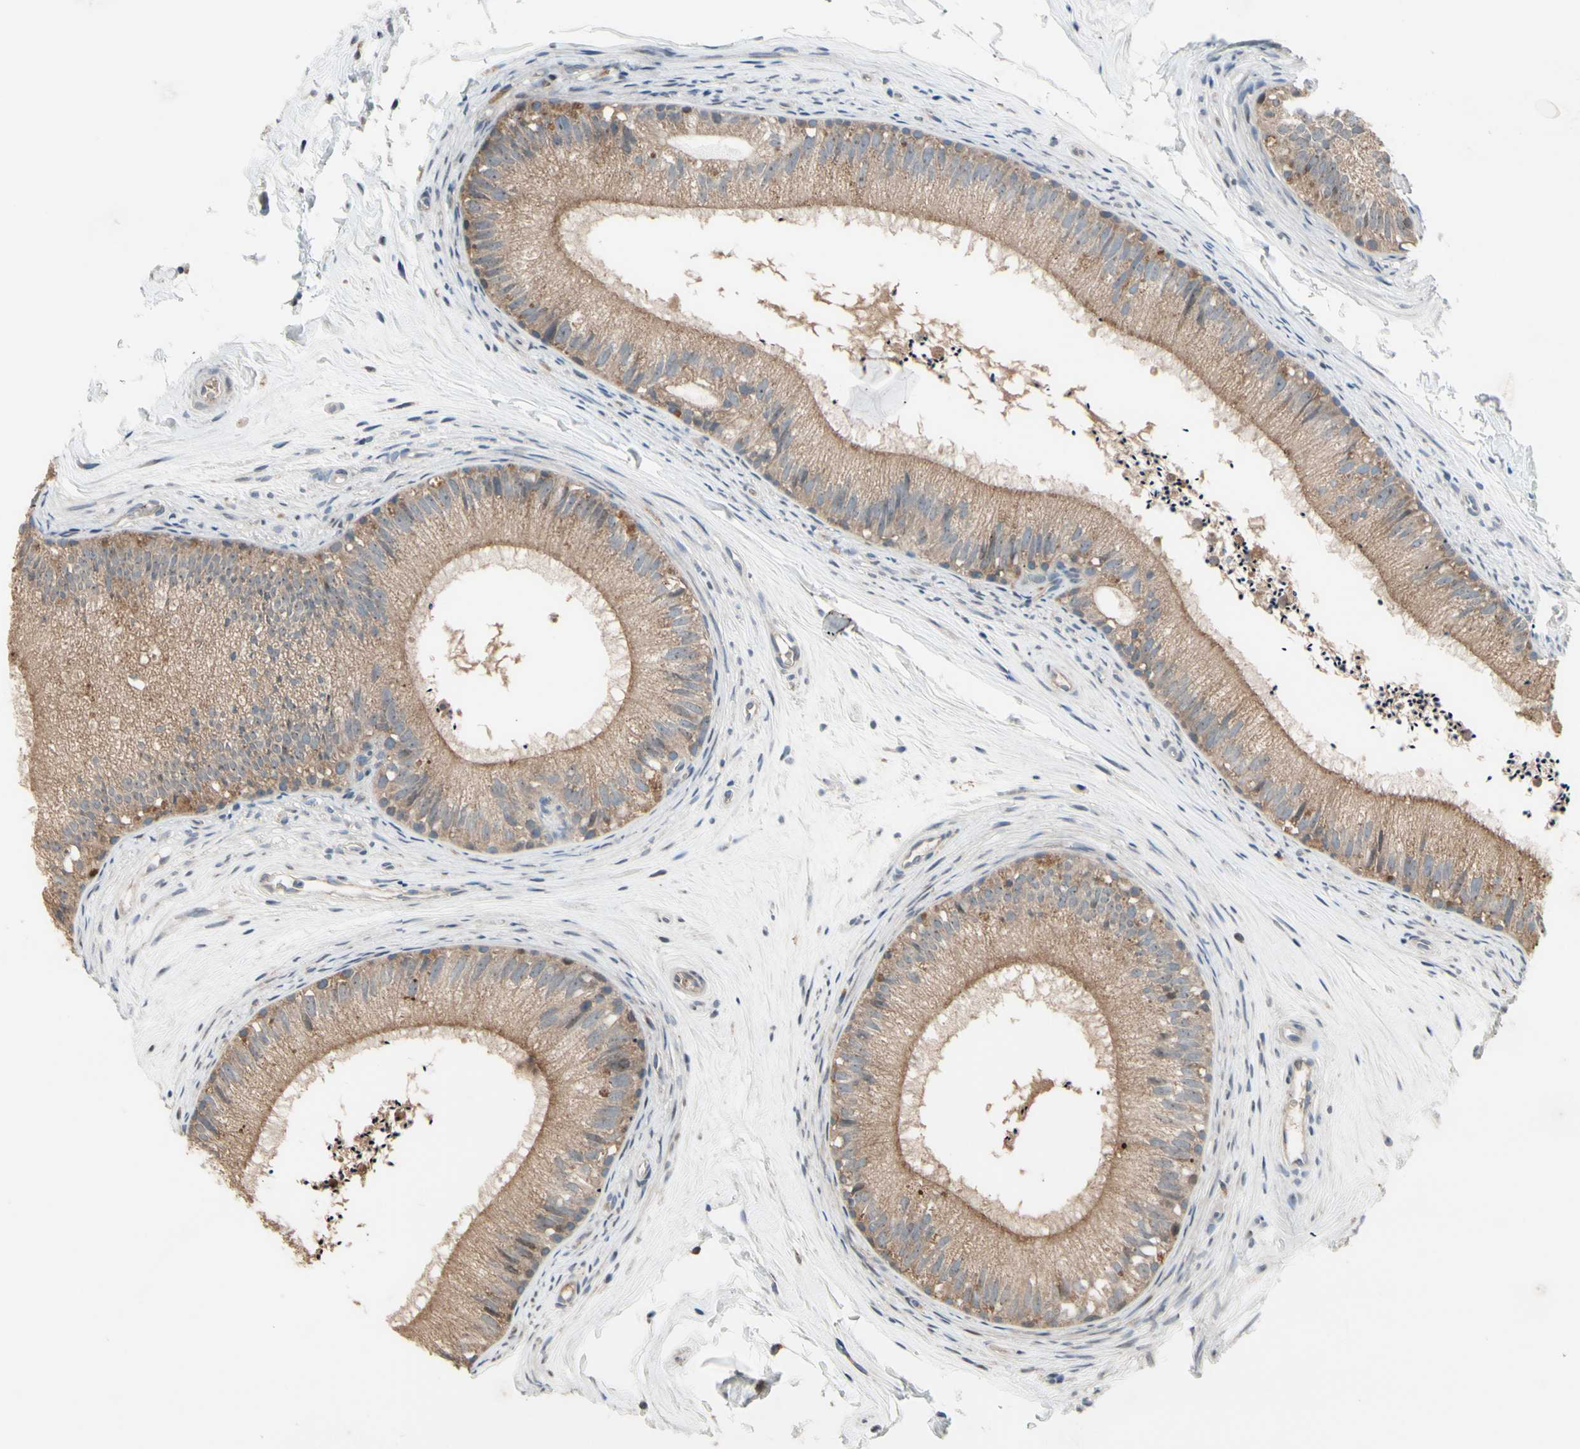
{"staining": {"intensity": "moderate", "quantity": ">75%", "location": "cytoplasmic/membranous"}, "tissue": "epididymis", "cell_type": "Glandular cells", "image_type": "normal", "snomed": [{"axis": "morphology", "description": "Normal tissue, NOS"}, {"axis": "topography", "description": "Epididymis"}], "caption": "A brown stain shows moderate cytoplasmic/membranous staining of a protein in glandular cells of normal human epididymis. The staining was performed using DAB to visualize the protein expression in brown, while the nuclei were stained in blue with hematoxylin (Magnification: 20x).", "gene": "SNX29", "patient": {"sex": "male", "age": 56}}